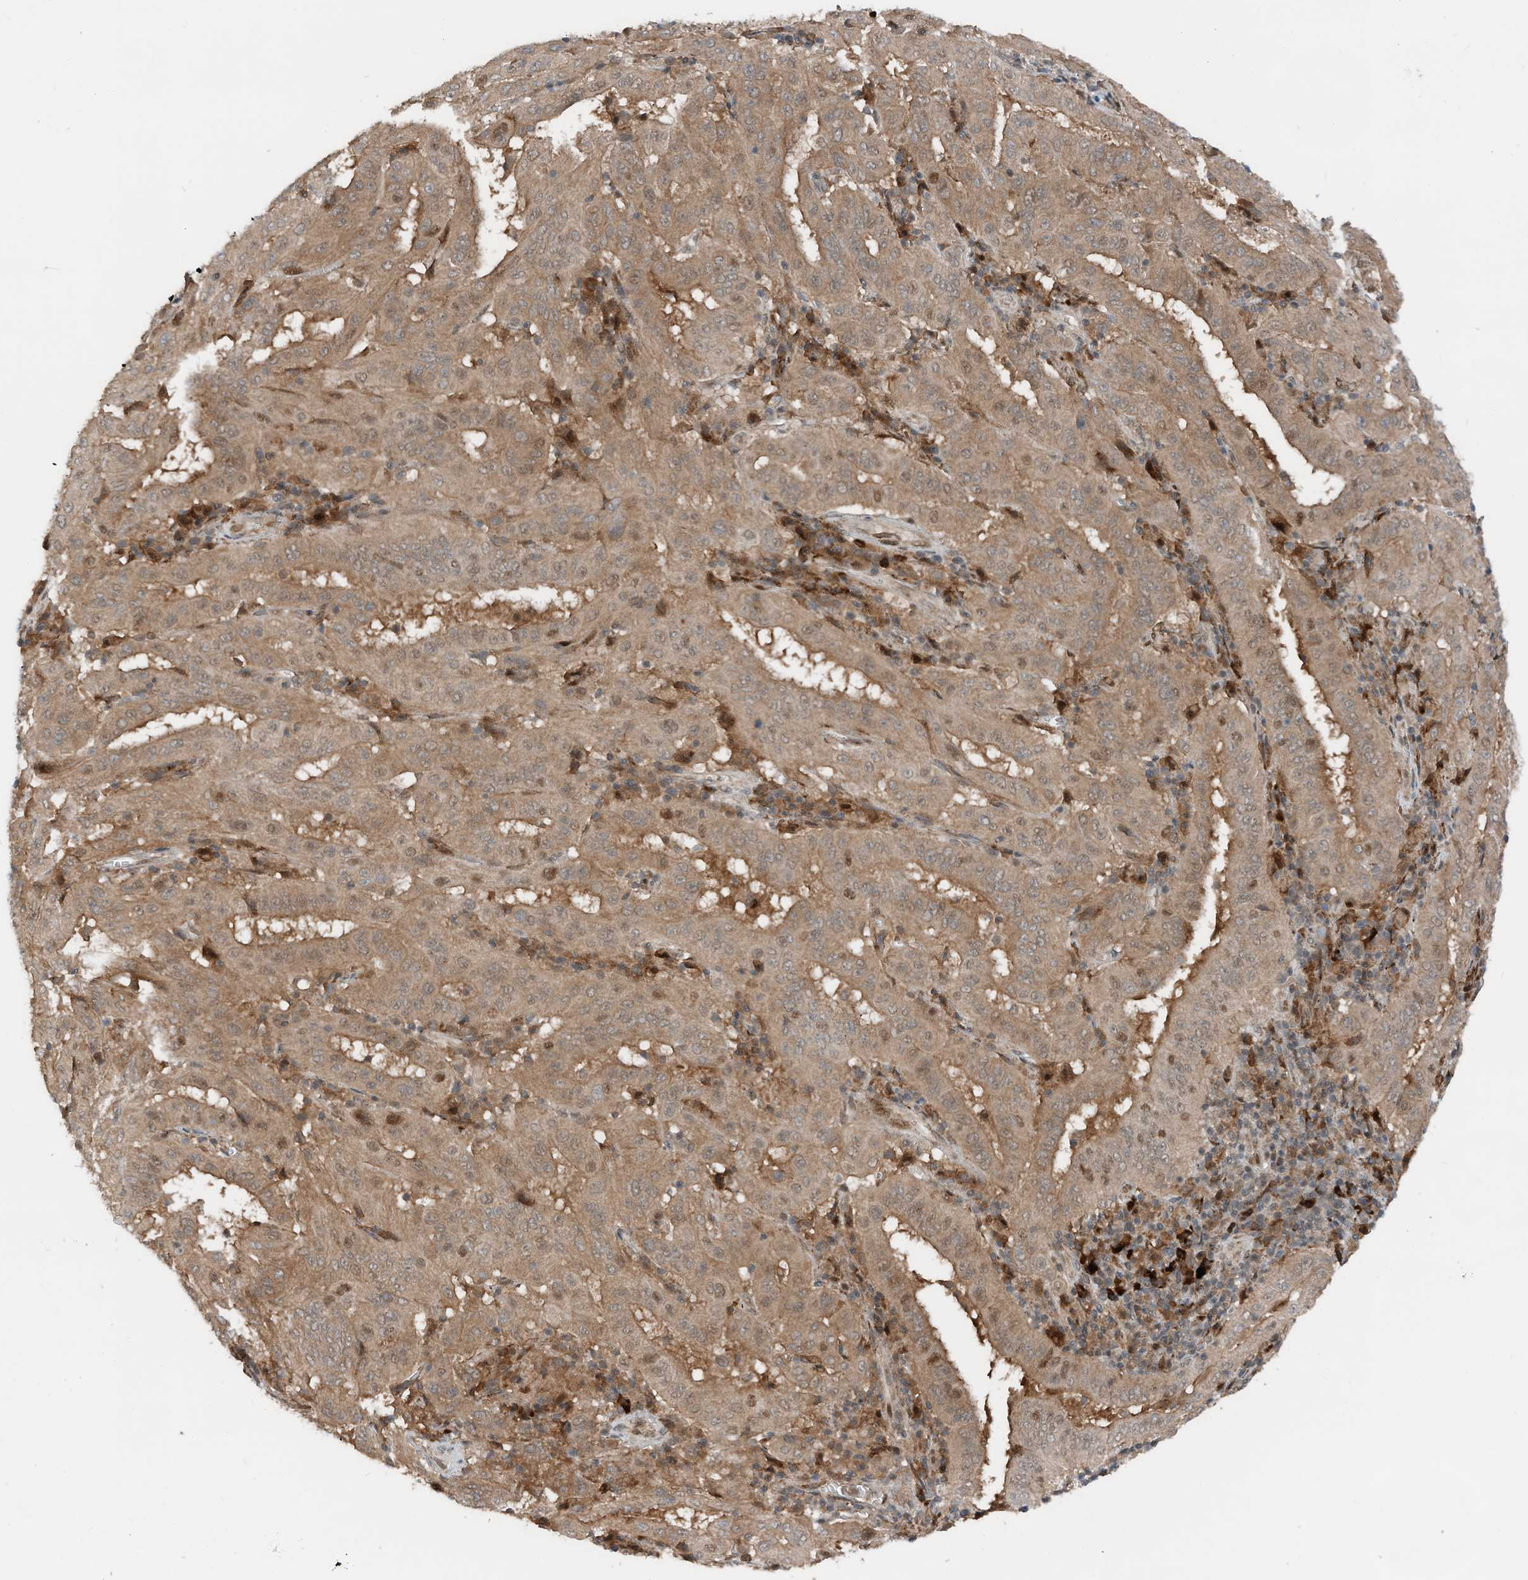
{"staining": {"intensity": "moderate", "quantity": ">75%", "location": "cytoplasmic/membranous,nuclear"}, "tissue": "pancreatic cancer", "cell_type": "Tumor cells", "image_type": "cancer", "snomed": [{"axis": "morphology", "description": "Adenocarcinoma, NOS"}, {"axis": "topography", "description": "Pancreas"}], "caption": "The micrograph reveals immunohistochemical staining of pancreatic adenocarcinoma. There is moderate cytoplasmic/membranous and nuclear expression is present in approximately >75% of tumor cells.", "gene": "RMND1", "patient": {"sex": "male", "age": 63}}